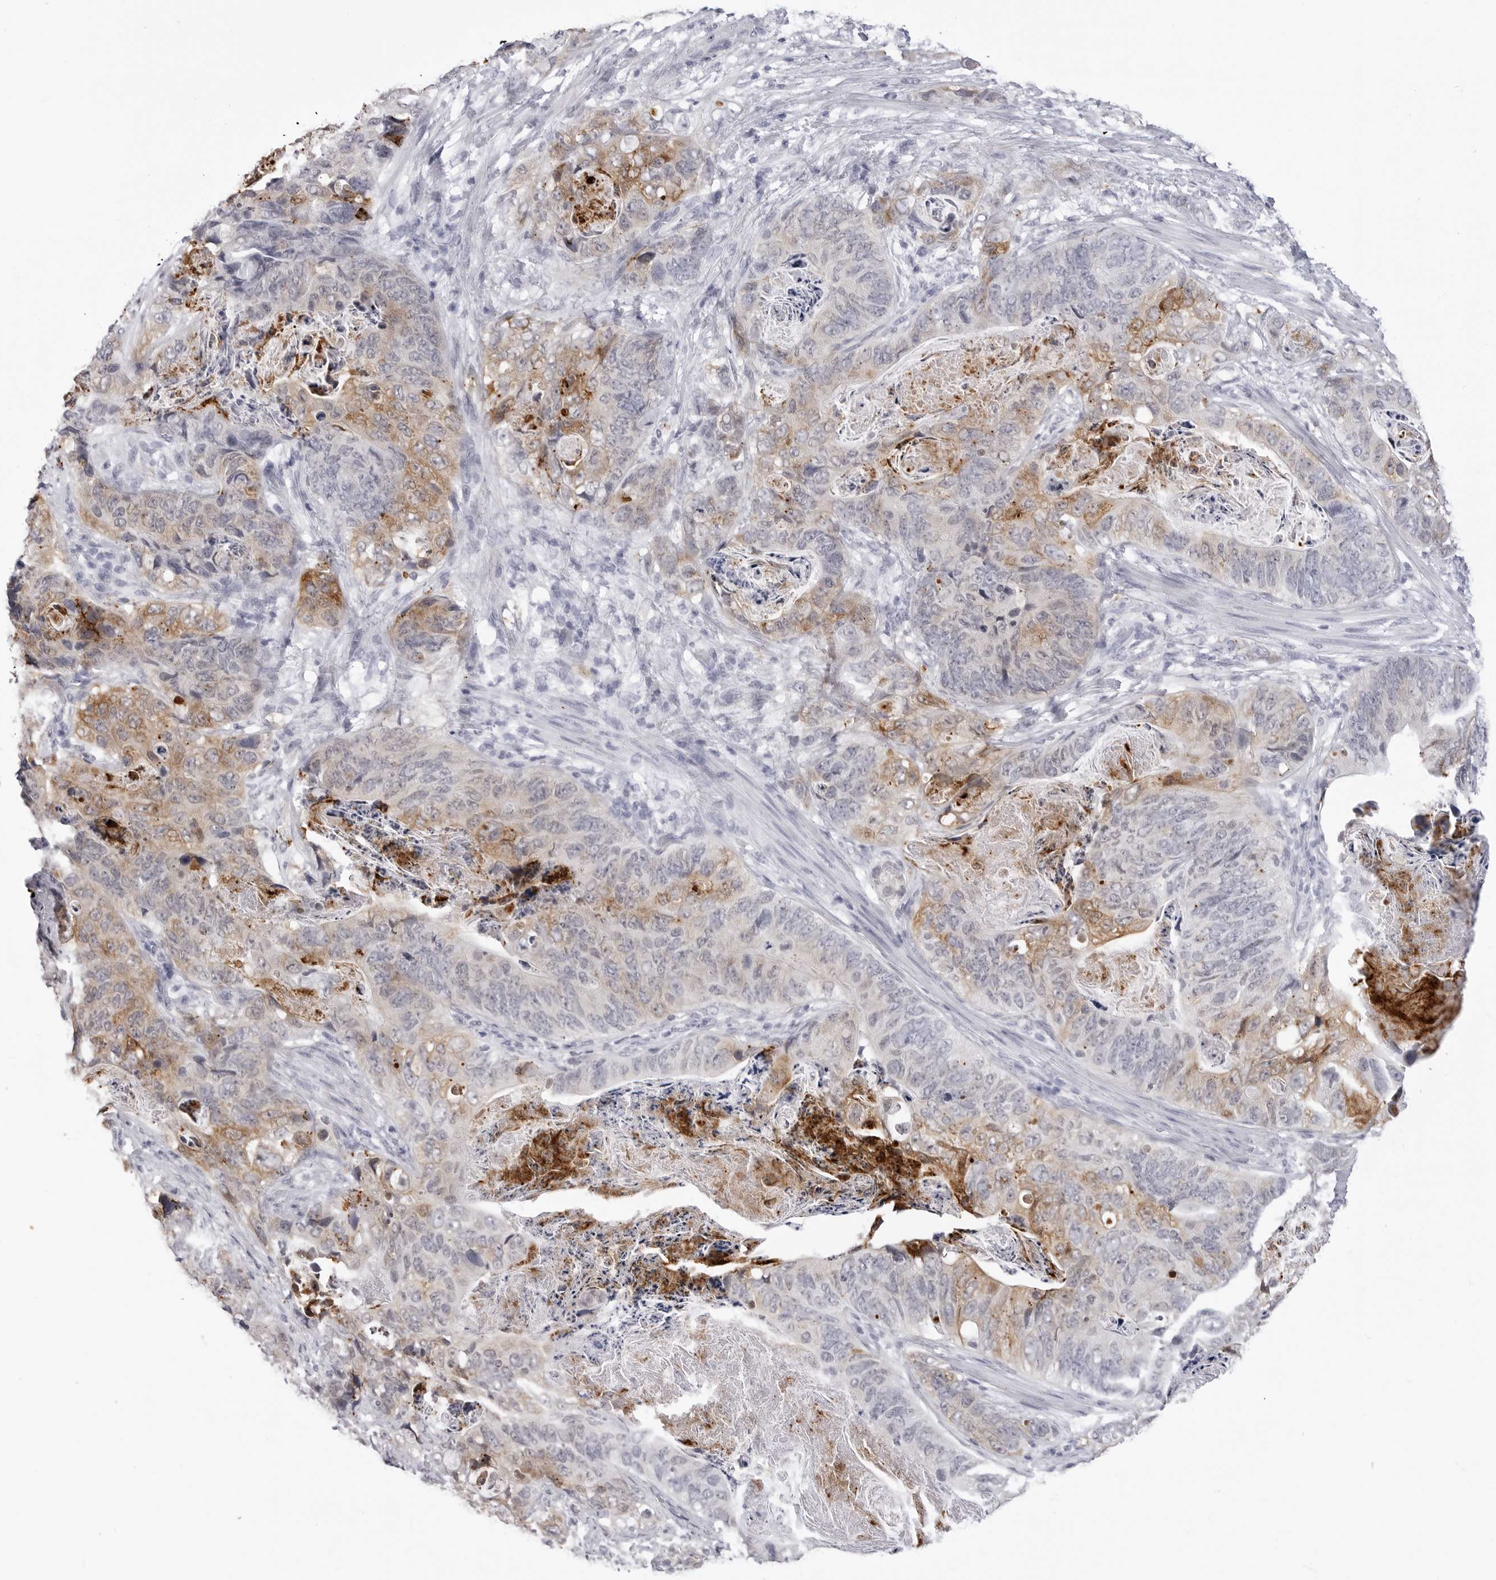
{"staining": {"intensity": "moderate", "quantity": "<25%", "location": "cytoplasmic/membranous"}, "tissue": "stomach cancer", "cell_type": "Tumor cells", "image_type": "cancer", "snomed": [{"axis": "morphology", "description": "Normal tissue, NOS"}, {"axis": "morphology", "description": "Adenocarcinoma, NOS"}, {"axis": "topography", "description": "Stomach"}], "caption": "Moderate cytoplasmic/membranous protein positivity is appreciated in approximately <25% of tumor cells in adenocarcinoma (stomach). Using DAB (brown) and hematoxylin (blue) stains, captured at high magnification using brightfield microscopy.", "gene": "LGALS4", "patient": {"sex": "female", "age": 89}}